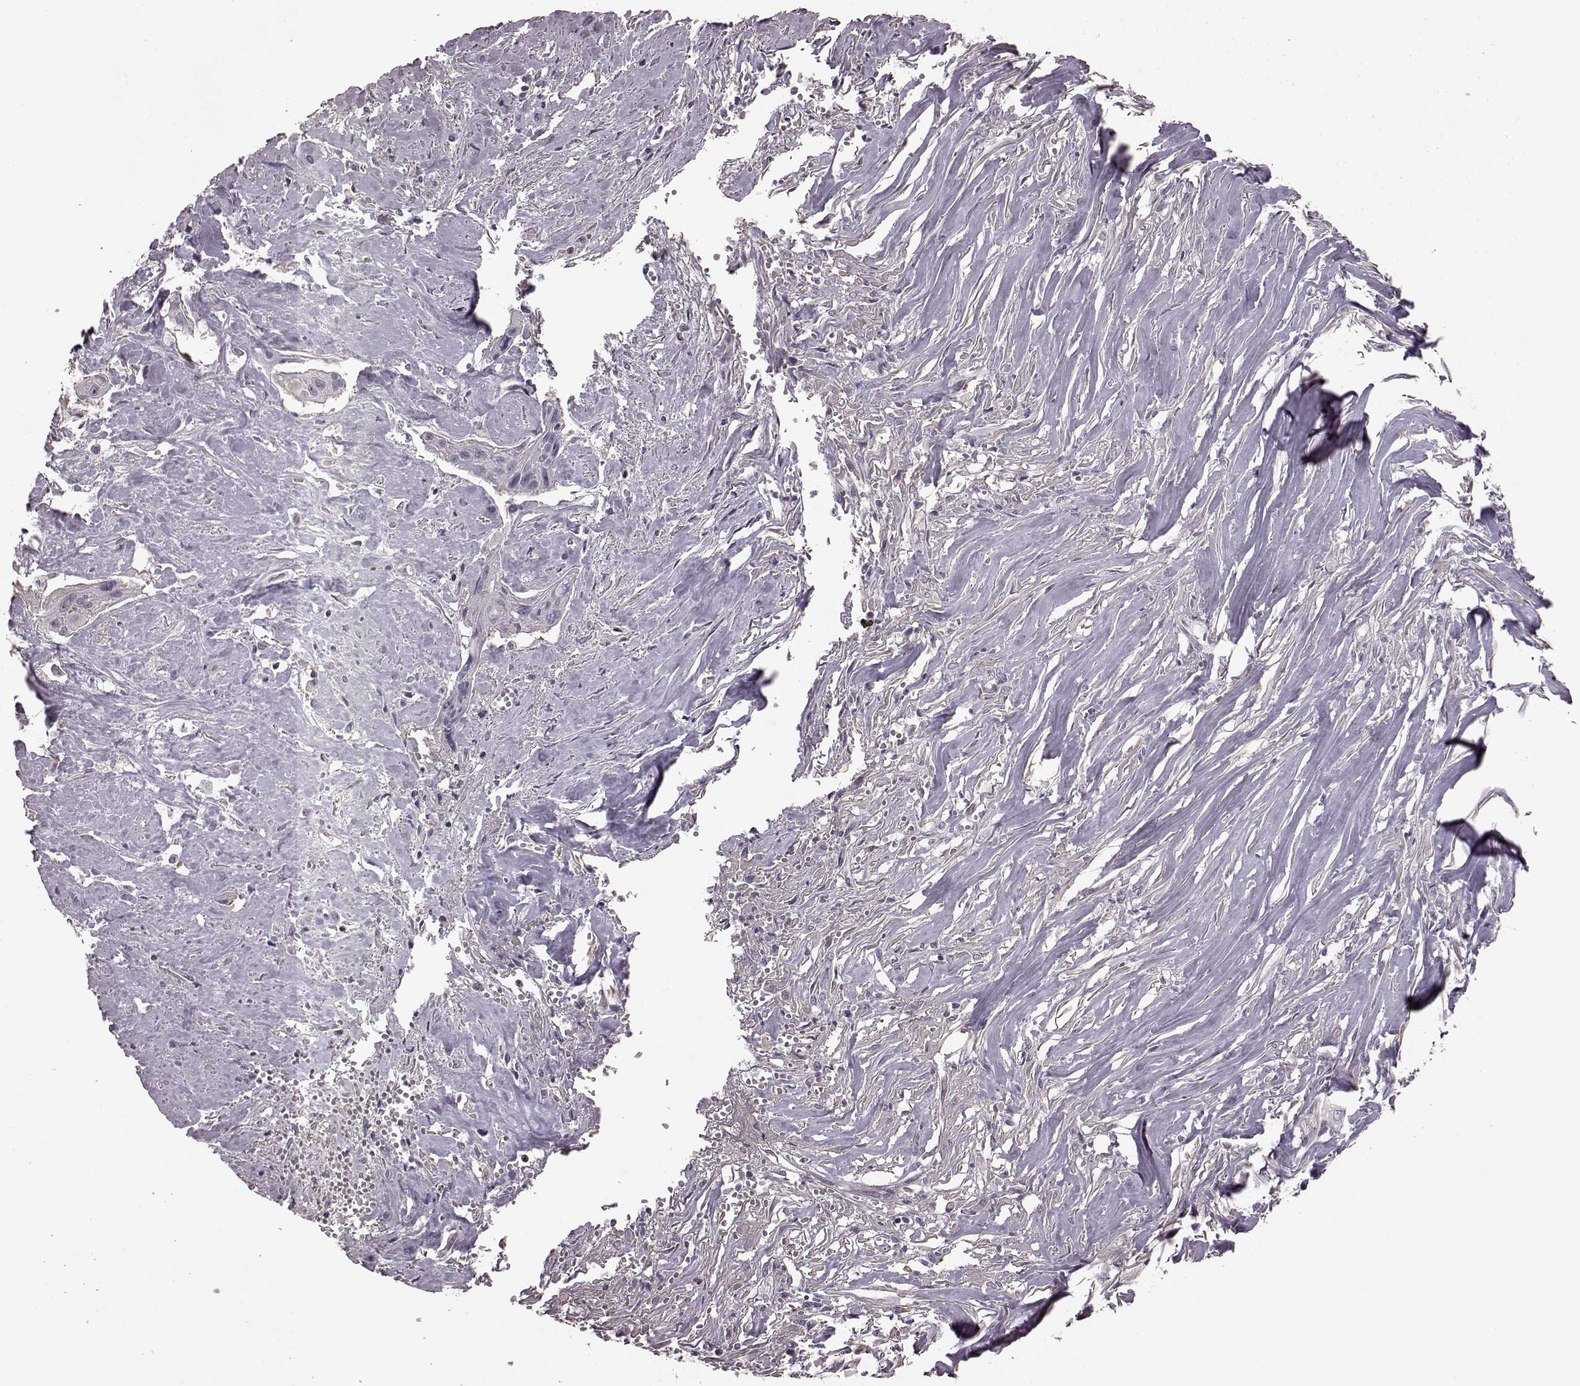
{"staining": {"intensity": "negative", "quantity": "none", "location": "none"}, "tissue": "cervical cancer", "cell_type": "Tumor cells", "image_type": "cancer", "snomed": [{"axis": "morphology", "description": "Squamous cell carcinoma, NOS"}, {"axis": "topography", "description": "Cervix"}], "caption": "Cervical cancer (squamous cell carcinoma) stained for a protein using immunohistochemistry (IHC) demonstrates no staining tumor cells.", "gene": "PDCD1", "patient": {"sex": "female", "age": 49}}